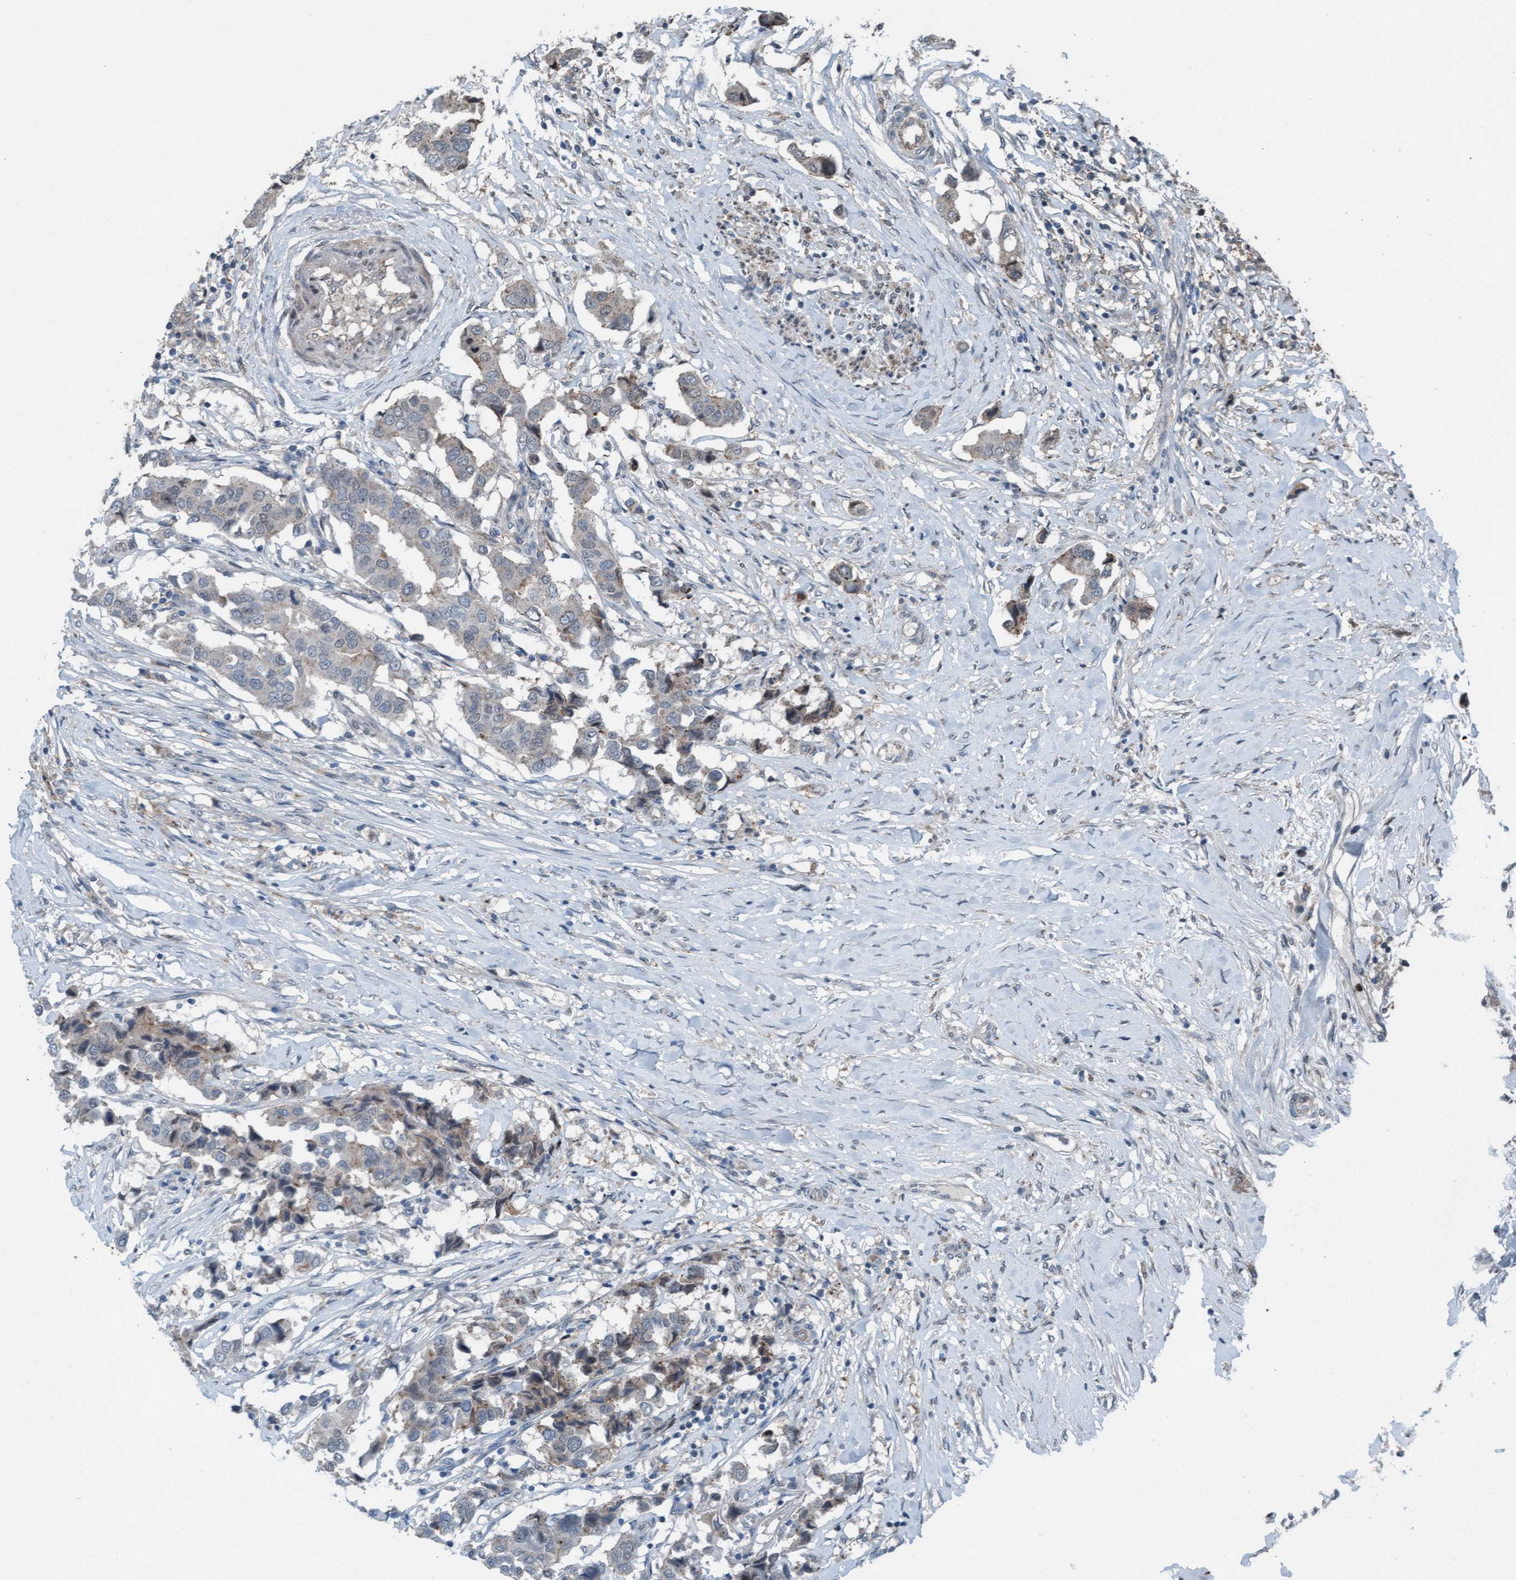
{"staining": {"intensity": "negative", "quantity": "none", "location": "none"}, "tissue": "breast cancer", "cell_type": "Tumor cells", "image_type": "cancer", "snomed": [{"axis": "morphology", "description": "Duct carcinoma"}, {"axis": "topography", "description": "Breast"}], "caption": "DAB immunohistochemical staining of breast cancer (infiltrating ductal carcinoma) displays no significant staining in tumor cells.", "gene": "PLXNB2", "patient": {"sex": "female", "age": 80}}